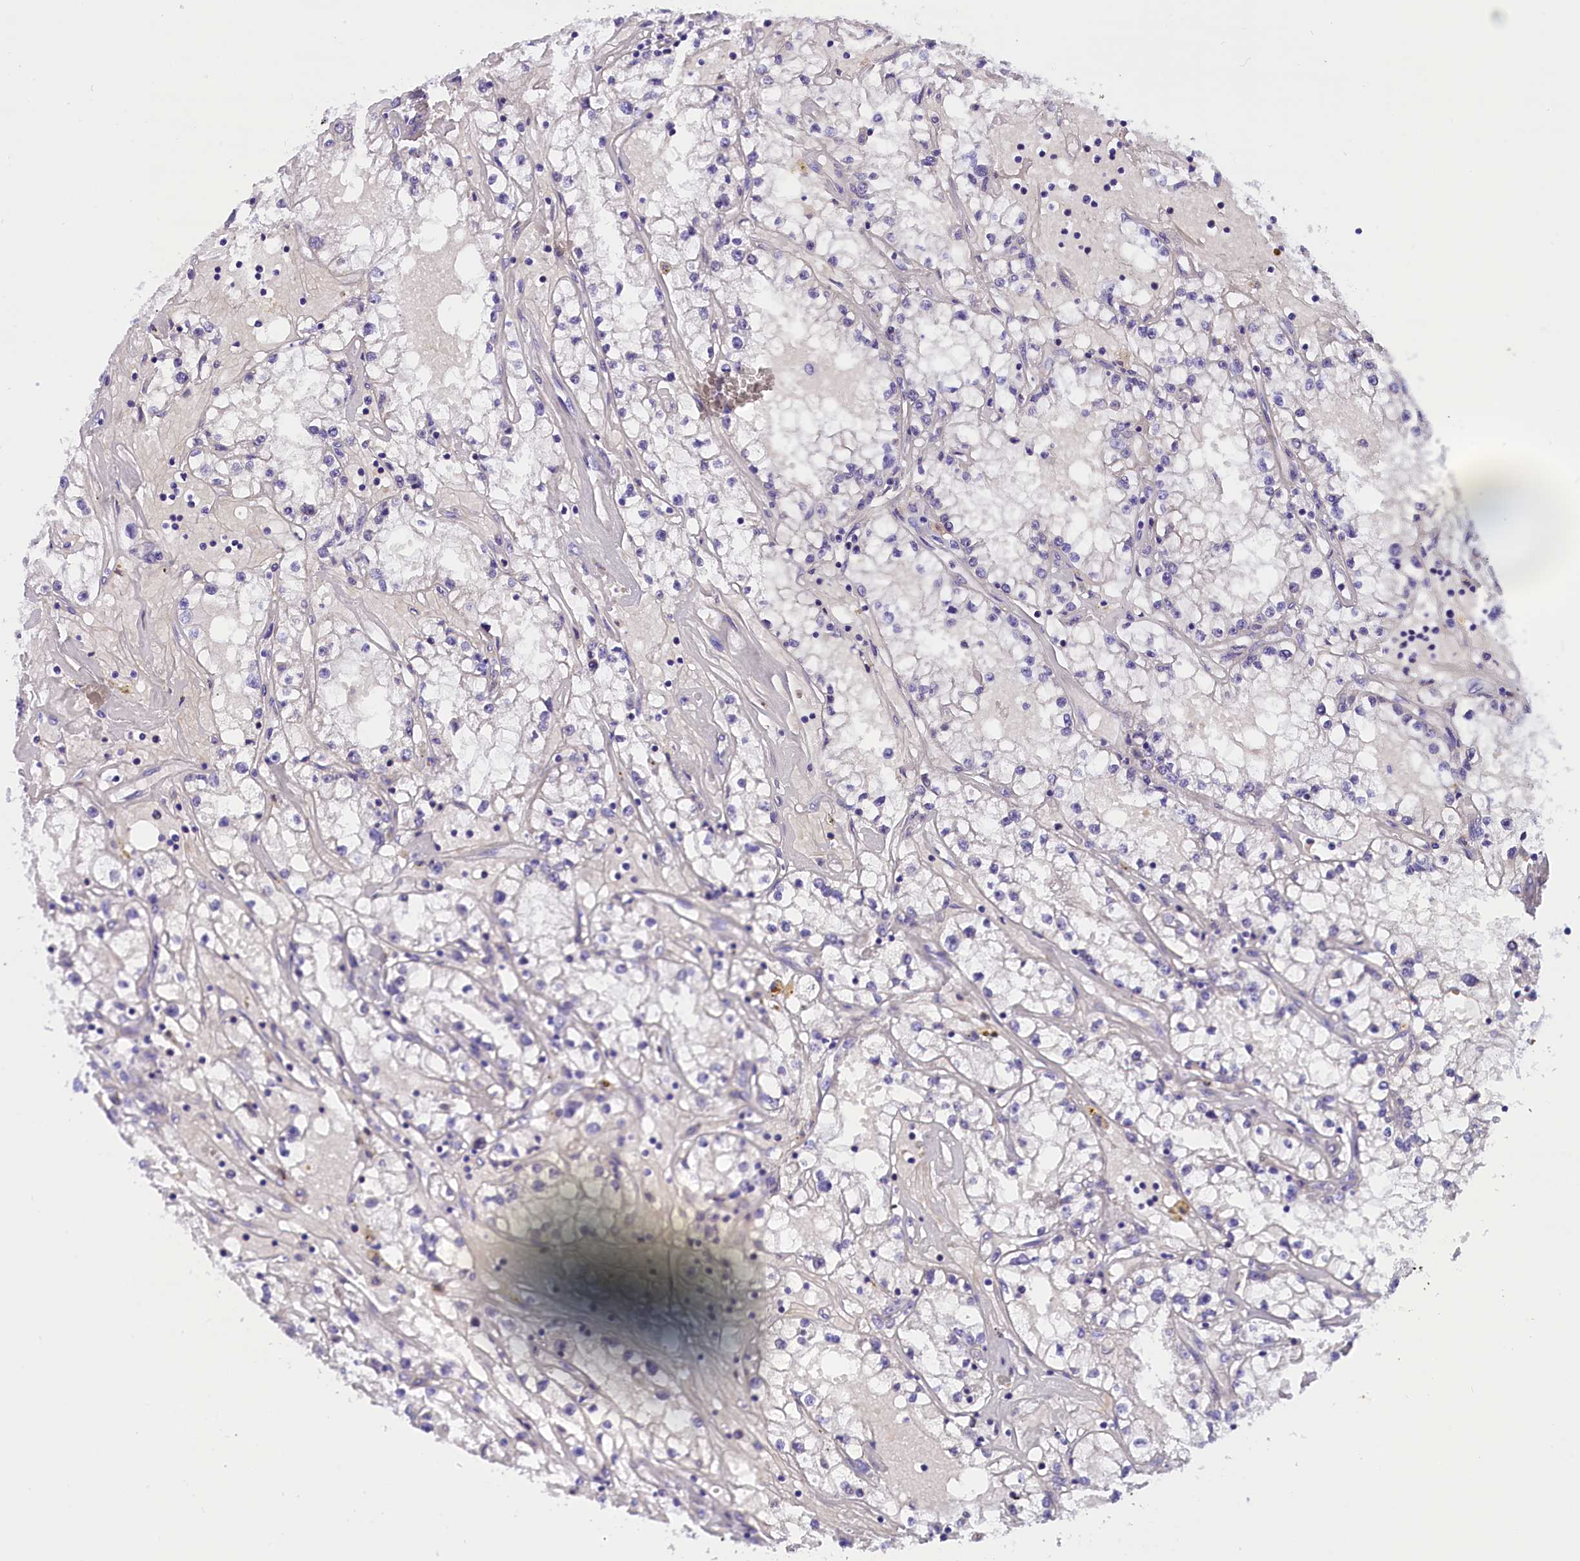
{"staining": {"intensity": "negative", "quantity": "none", "location": "none"}, "tissue": "renal cancer", "cell_type": "Tumor cells", "image_type": "cancer", "snomed": [{"axis": "morphology", "description": "Adenocarcinoma, NOS"}, {"axis": "topography", "description": "Kidney"}], "caption": "High power microscopy image of an immunohistochemistry histopathology image of renal adenocarcinoma, revealing no significant staining in tumor cells.", "gene": "ABAT", "patient": {"sex": "male", "age": 56}}